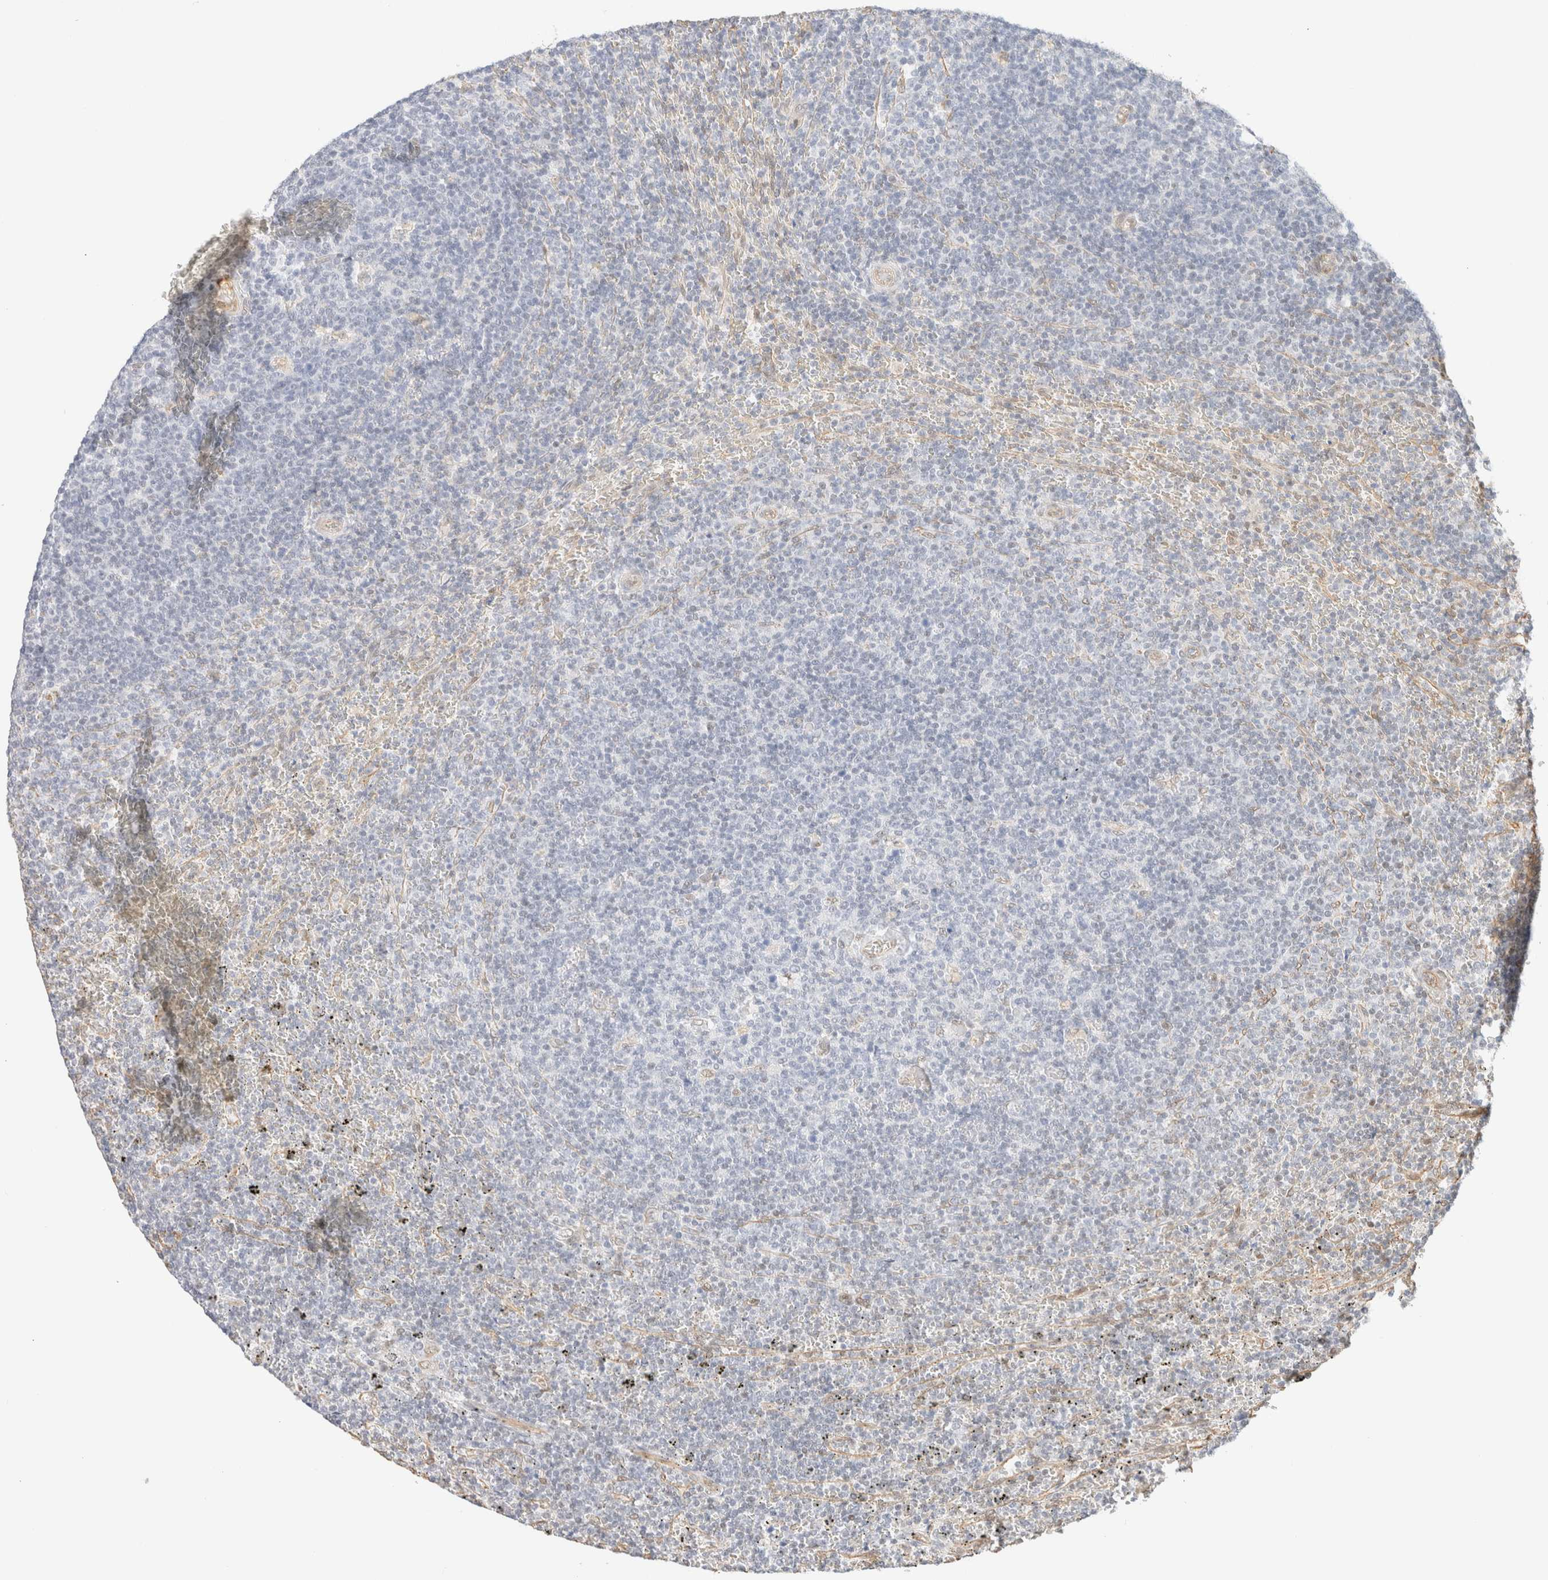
{"staining": {"intensity": "negative", "quantity": "none", "location": "none"}, "tissue": "lymphoma", "cell_type": "Tumor cells", "image_type": "cancer", "snomed": [{"axis": "morphology", "description": "Malignant lymphoma, non-Hodgkin's type, Low grade"}, {"axis": "topography", "description": "Spleen"}], "caption": "Micrograph shows no significant protein staining in tumor cells of lymphoma.", "gene": "ARID5A", "patient": {"sex": "female", "age": 19}}